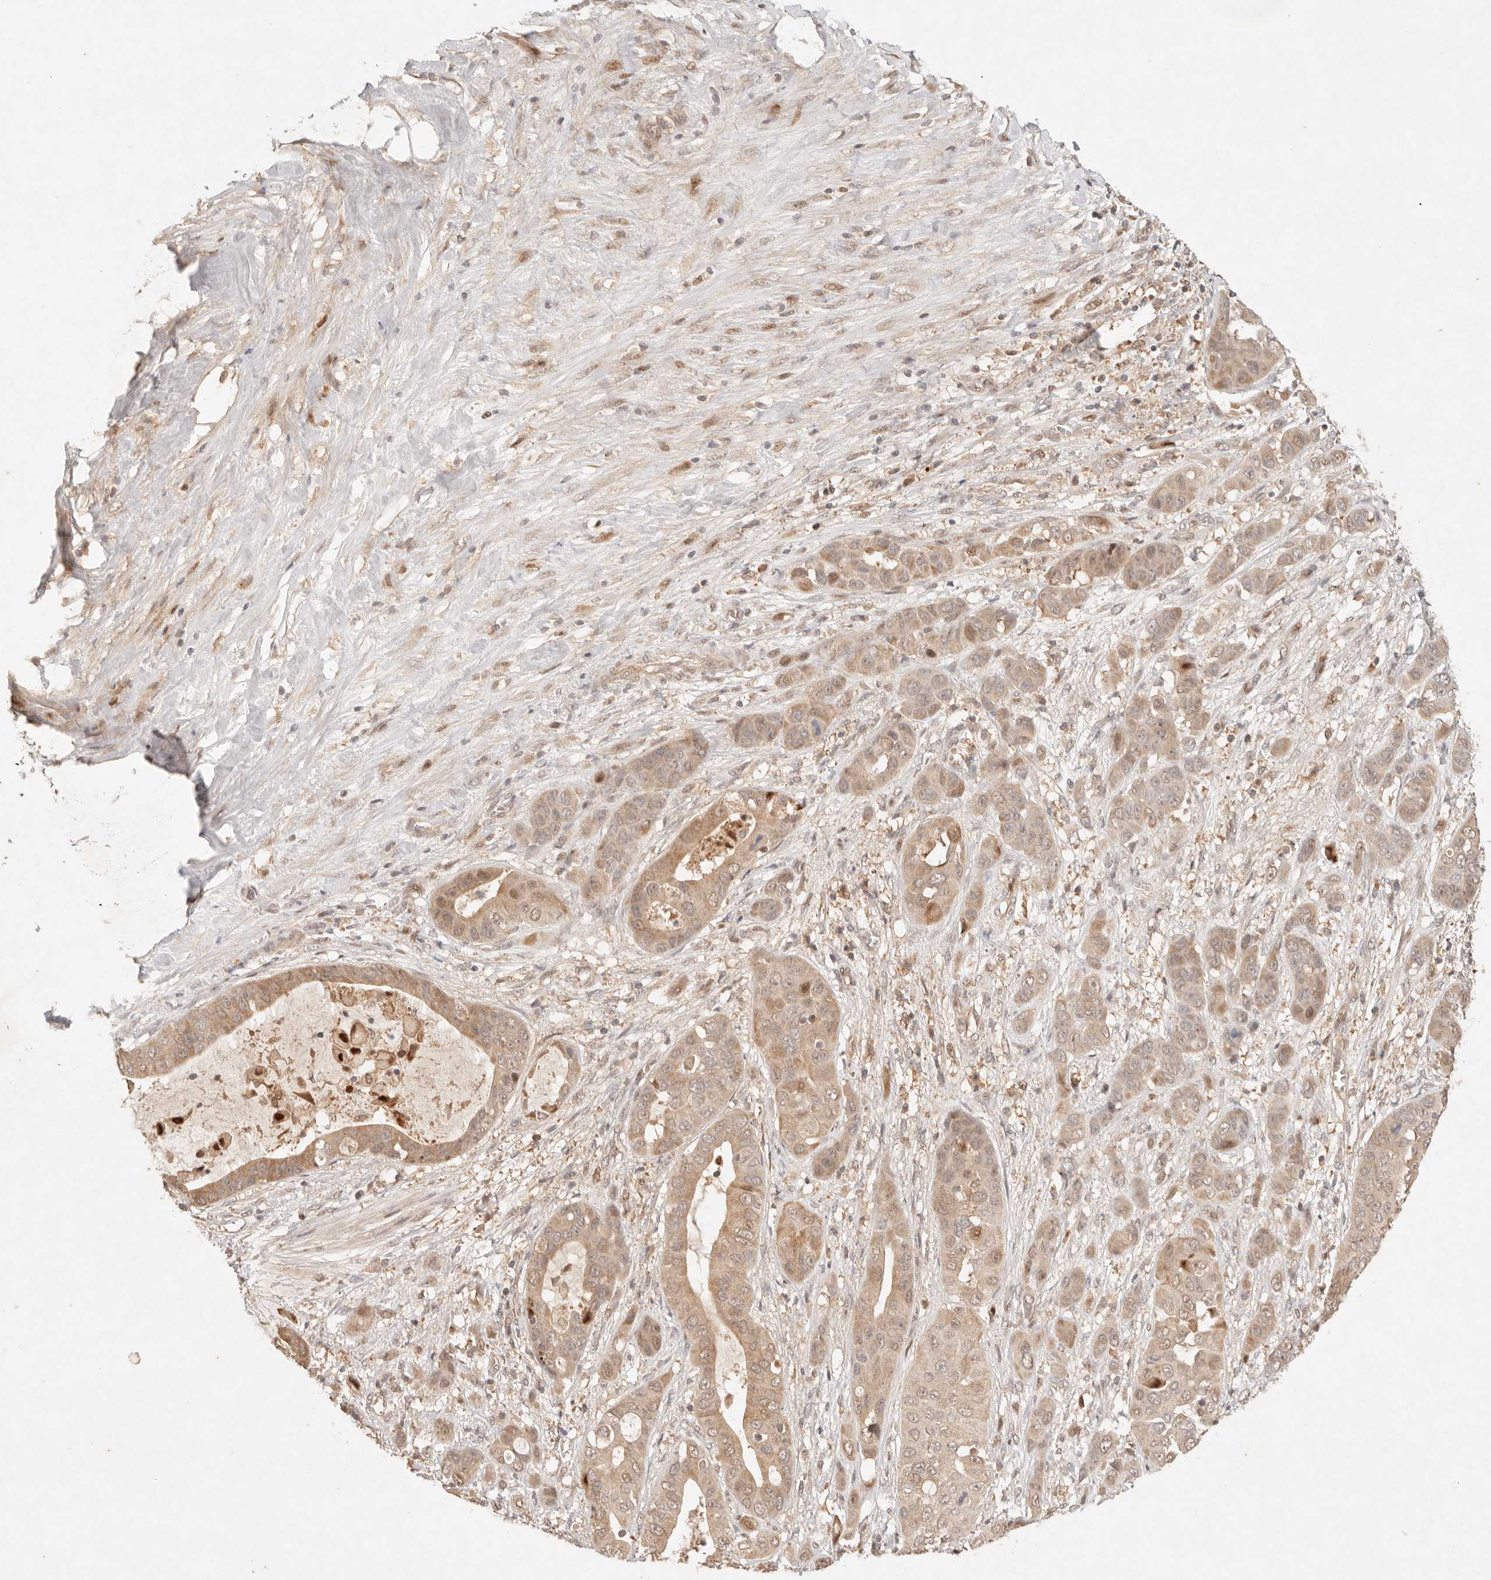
{"staining": {"intensity": "moderate", "quantity": ">75%", "location": "cytoplasmic/membranous,nuclear"}, "tissue": "liver cancer", "cell_type": "Tumor cells", "image_type": "cancer", "snomed": [{"axis": "morphology", "description": "Cholangiocarcinoma"}, {"axis": "topography", "description": "Liver"}], "caption": "Immunohistochemical staining of human liver cancer displays medium levels of moderate cytoplasmic/membranous and nuclear protein positivity in approximately >75% of tumor cells.", "gene": "PHLDA3", "patient": {"sex": "female", "age": 52}}